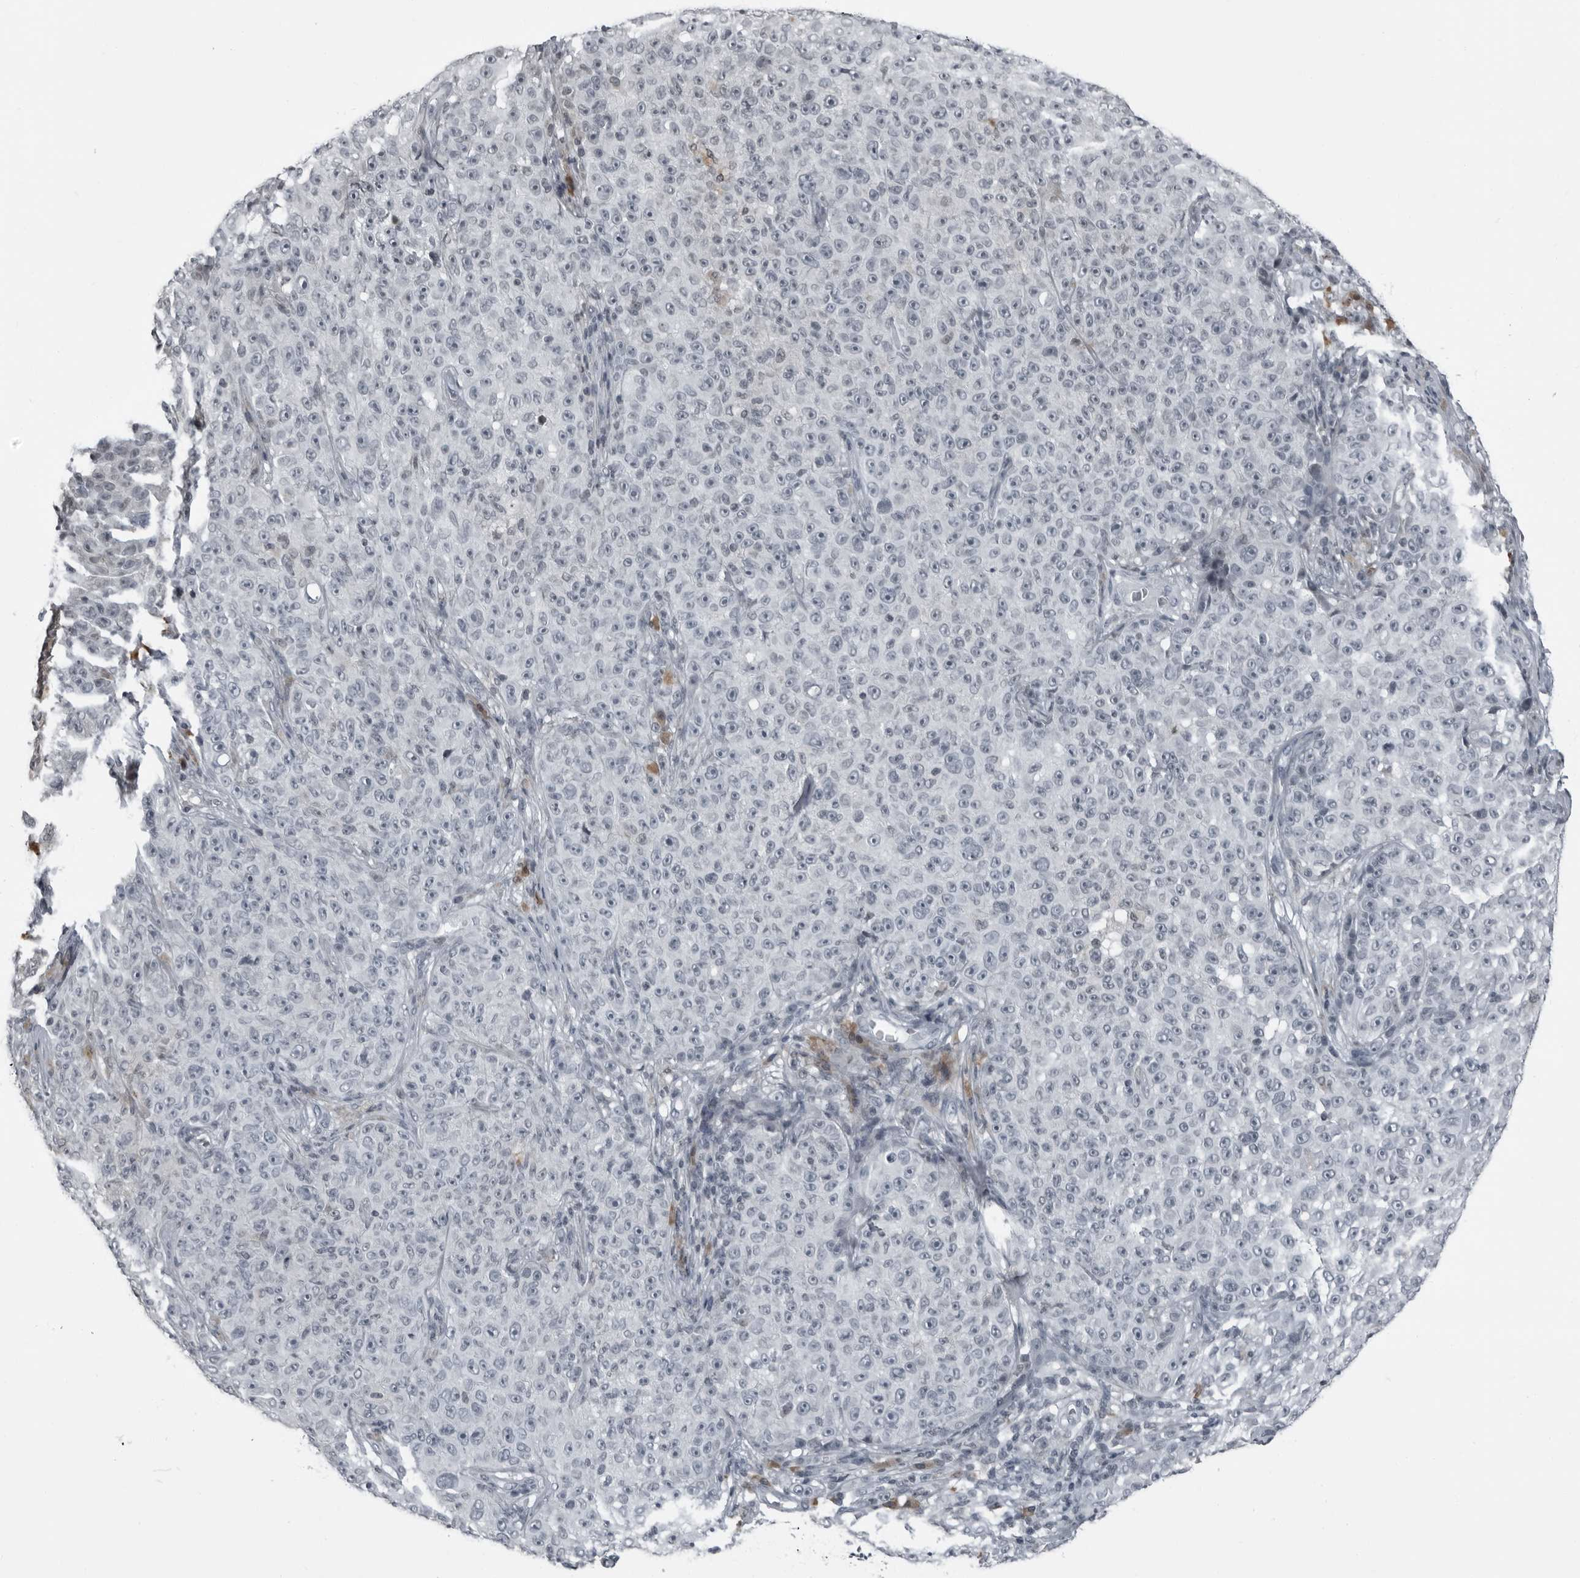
{"staining": {"intensity": "negative", "quantity": "none", "location": "none"}, "tissue": "melanoma", "cell_type": "Tumor cells", "image_type": "cancer", "snomed": [{"axis": "morphology", "description": "Malignant melanoma, NOS"}, {"axis": "topography", "description": "Skin"}], "caption": "High magnification brightfield microscopy of melanoma stained with DAB (3,3'-diaminobenzidine) (brown) and counterstained with hematoxylin (blue): tumor cells show no significant positivity.", "gene": "RTCA", "patient": {"sex": "female", "age": 82}}